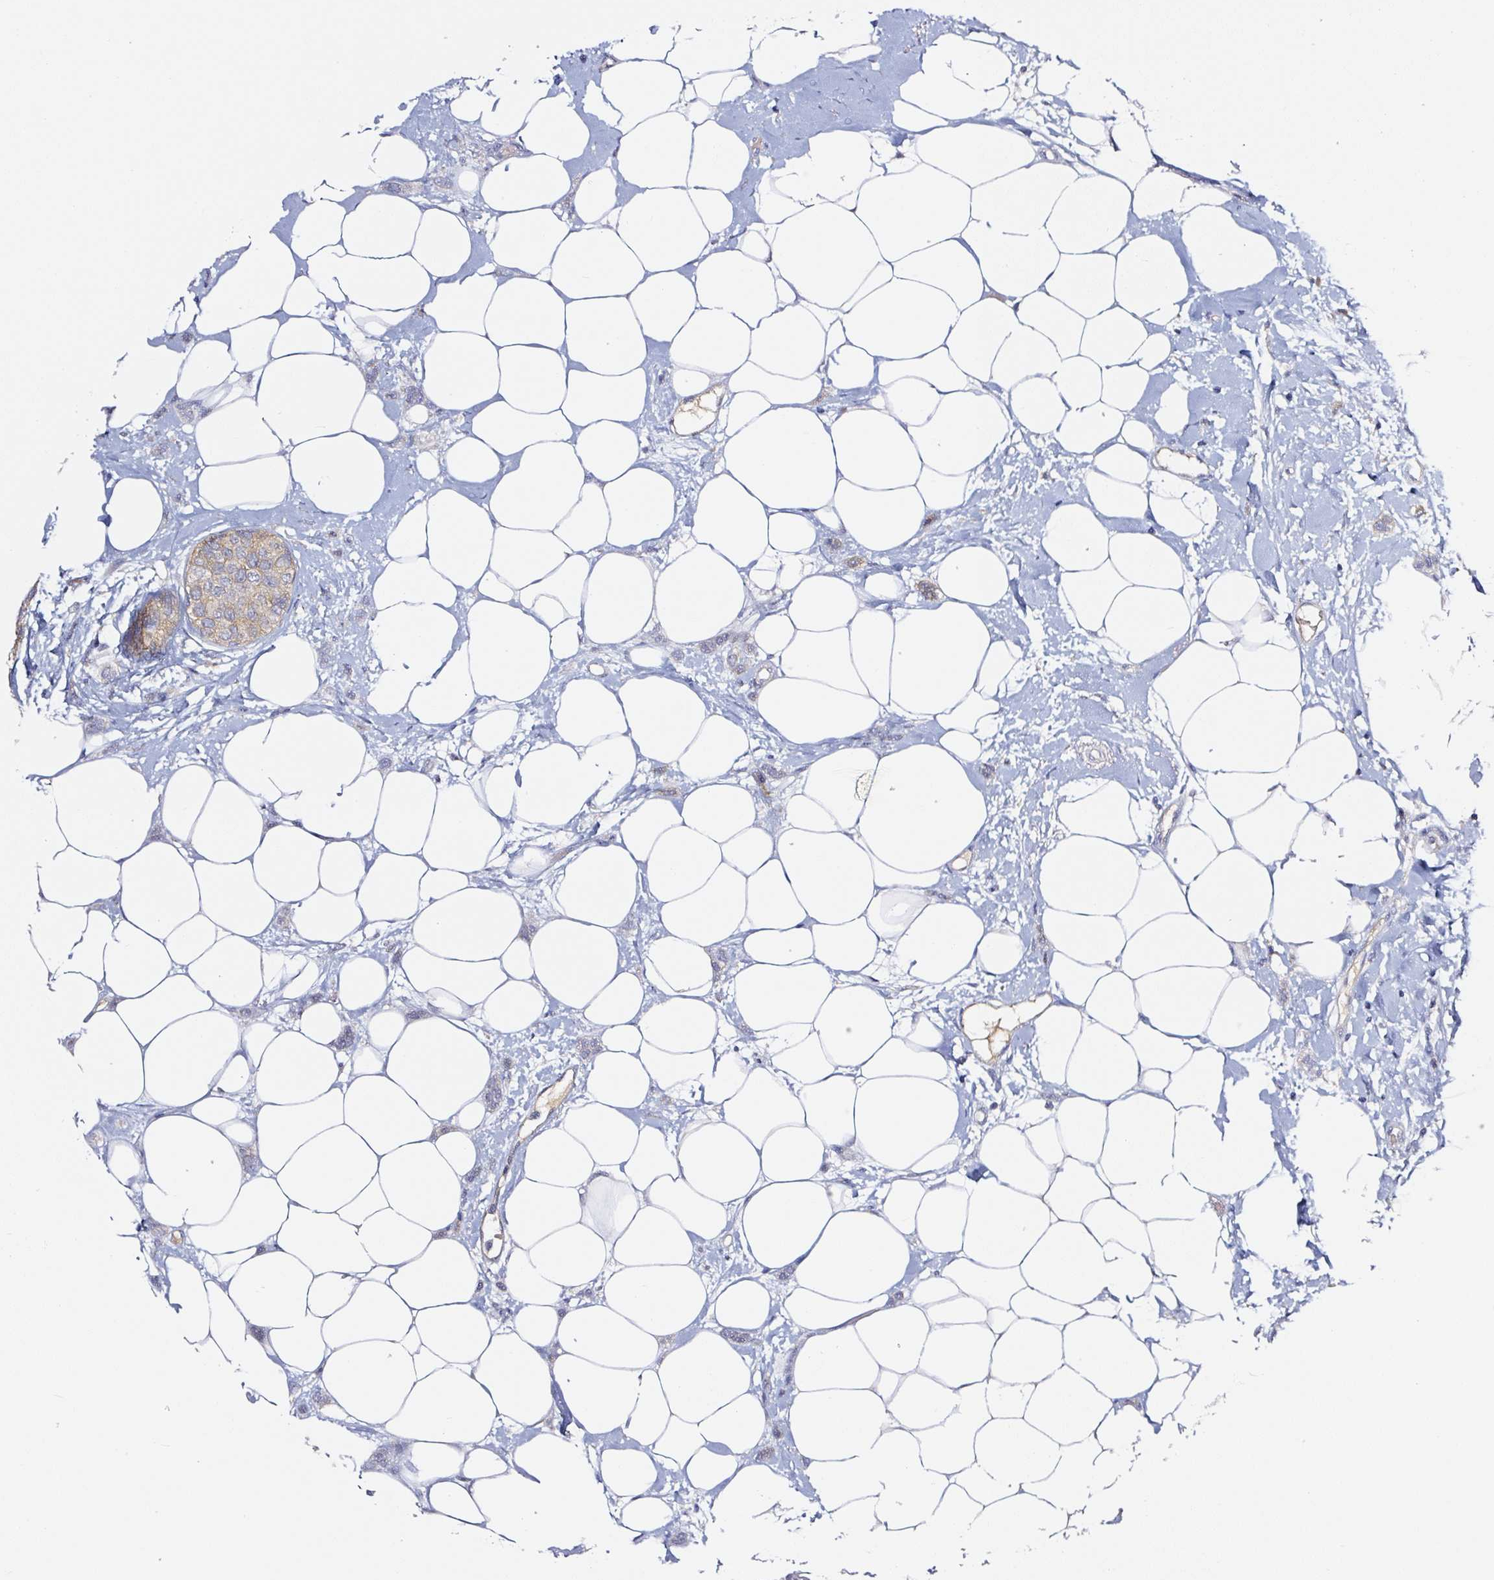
{"staining": {"intensity": "moderate", "quantity": ">75%", "location": "cytoplasmic/membranous"}, "tissue": "breast cancer", "cell_type": "Tumor cells", "image_type": "cancer", "snomed": [{"axis": "morphology", "description": "Duct carcinoma"}, {"axis": "topography", "description": "Breast"}], "caption": "Moderate cytoplasmic/membranous expression for a protein is seen in approximately >75% of tumor cells of breast cancer (intraductal carcinoma) using immunohistochemistry.", "gene": "PRKAA2", "patient": {"sex": "female", "age": 72}}